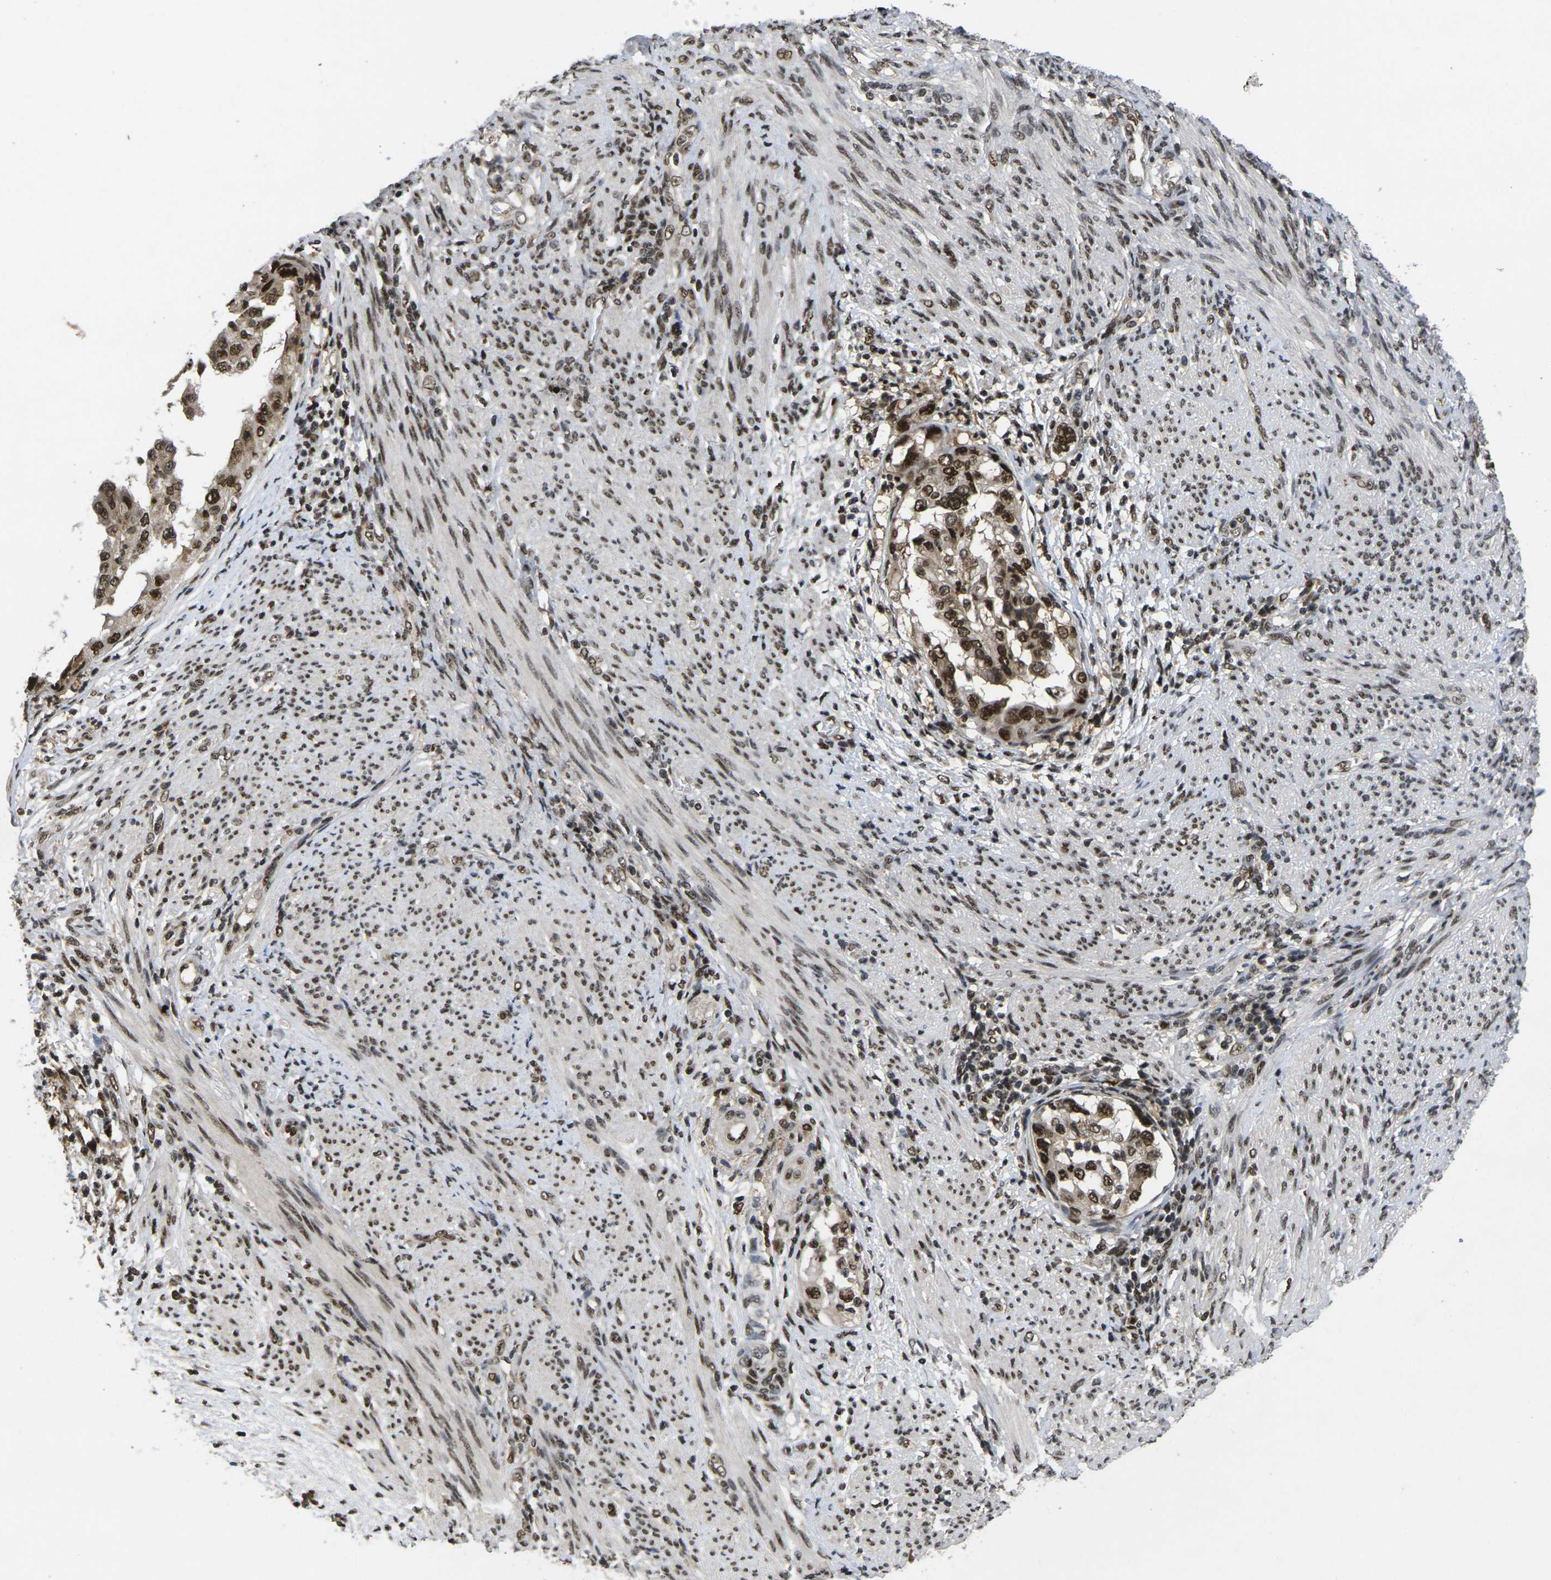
{"staining": {"intensity": "strong", "quantity": ">75%", "location": "nuclear"}, "tissue": "endometrial cancer", "cell_type": "Tumor cells", "image_type": "cancer", "snomed": [{"axis": "morphology", "description": "Adenocarcinoma, NOS"}, {"axis": "topography", "description": "Endometrium"}], "caption": "Protein expression analysis of endometrial cancer displays strong nuclear expression in approximately >75% of tumor cells.", "gene": "GTF2E1", "patient": {"sex": "female", "age": 85}}